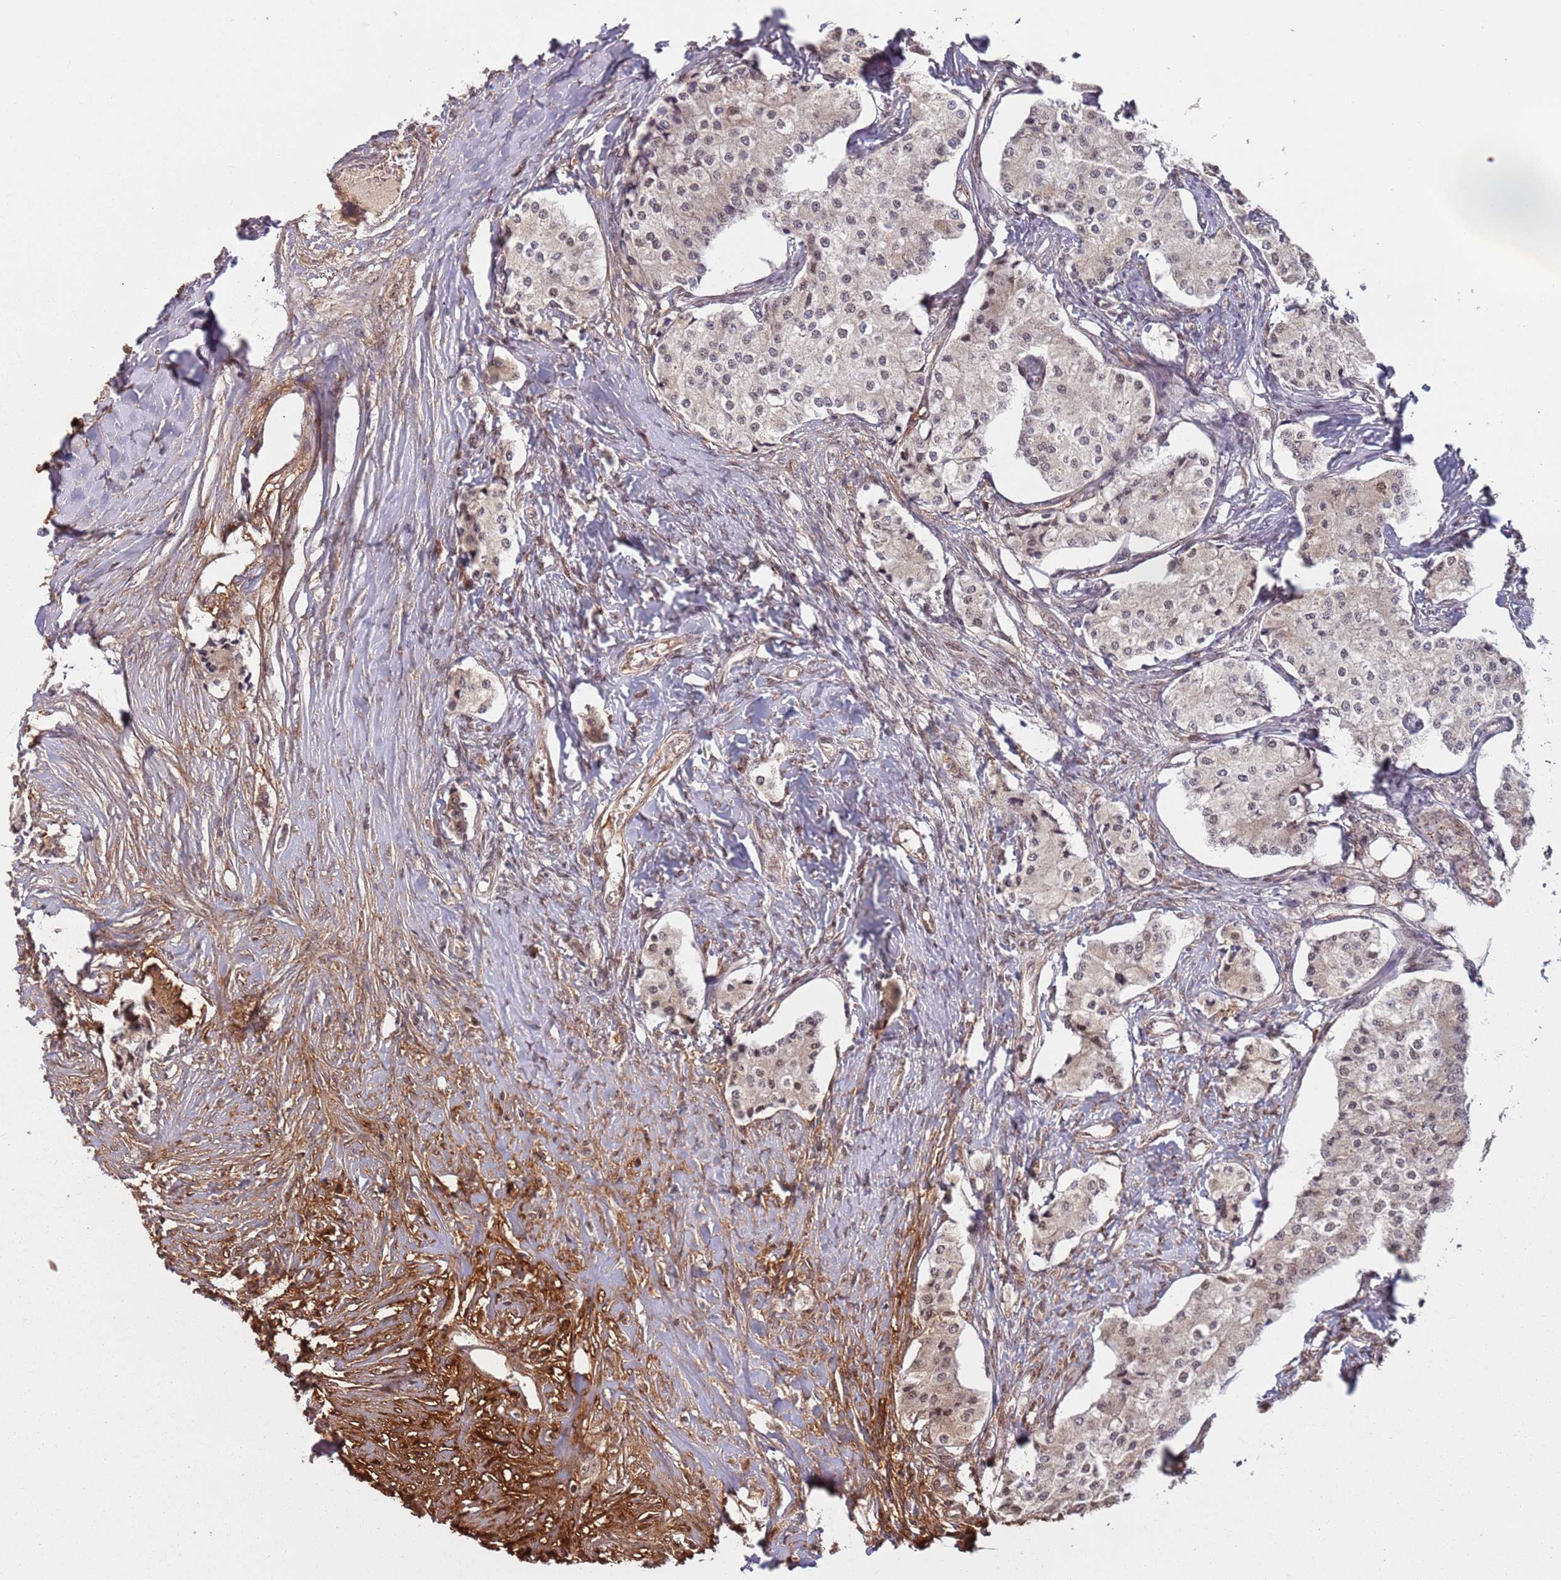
{"staining": {"intensity": "weak", "quantity": "<25%", "location": "nuclear"}, "tissue": "carcinoid", "cell_type": "Tumor cells", "image_type": "cancer", "snomed": [{"axis": "morphology", "description": "Carcinoid, malignant, NOS"}, {"axis": "topography", "description": "Colon"}], "caption": "IHC of human carcinoid reveals no positivity in tumor cells.", "gene": "POLR3H", "patient": {"sex": "female", "age": 52}}